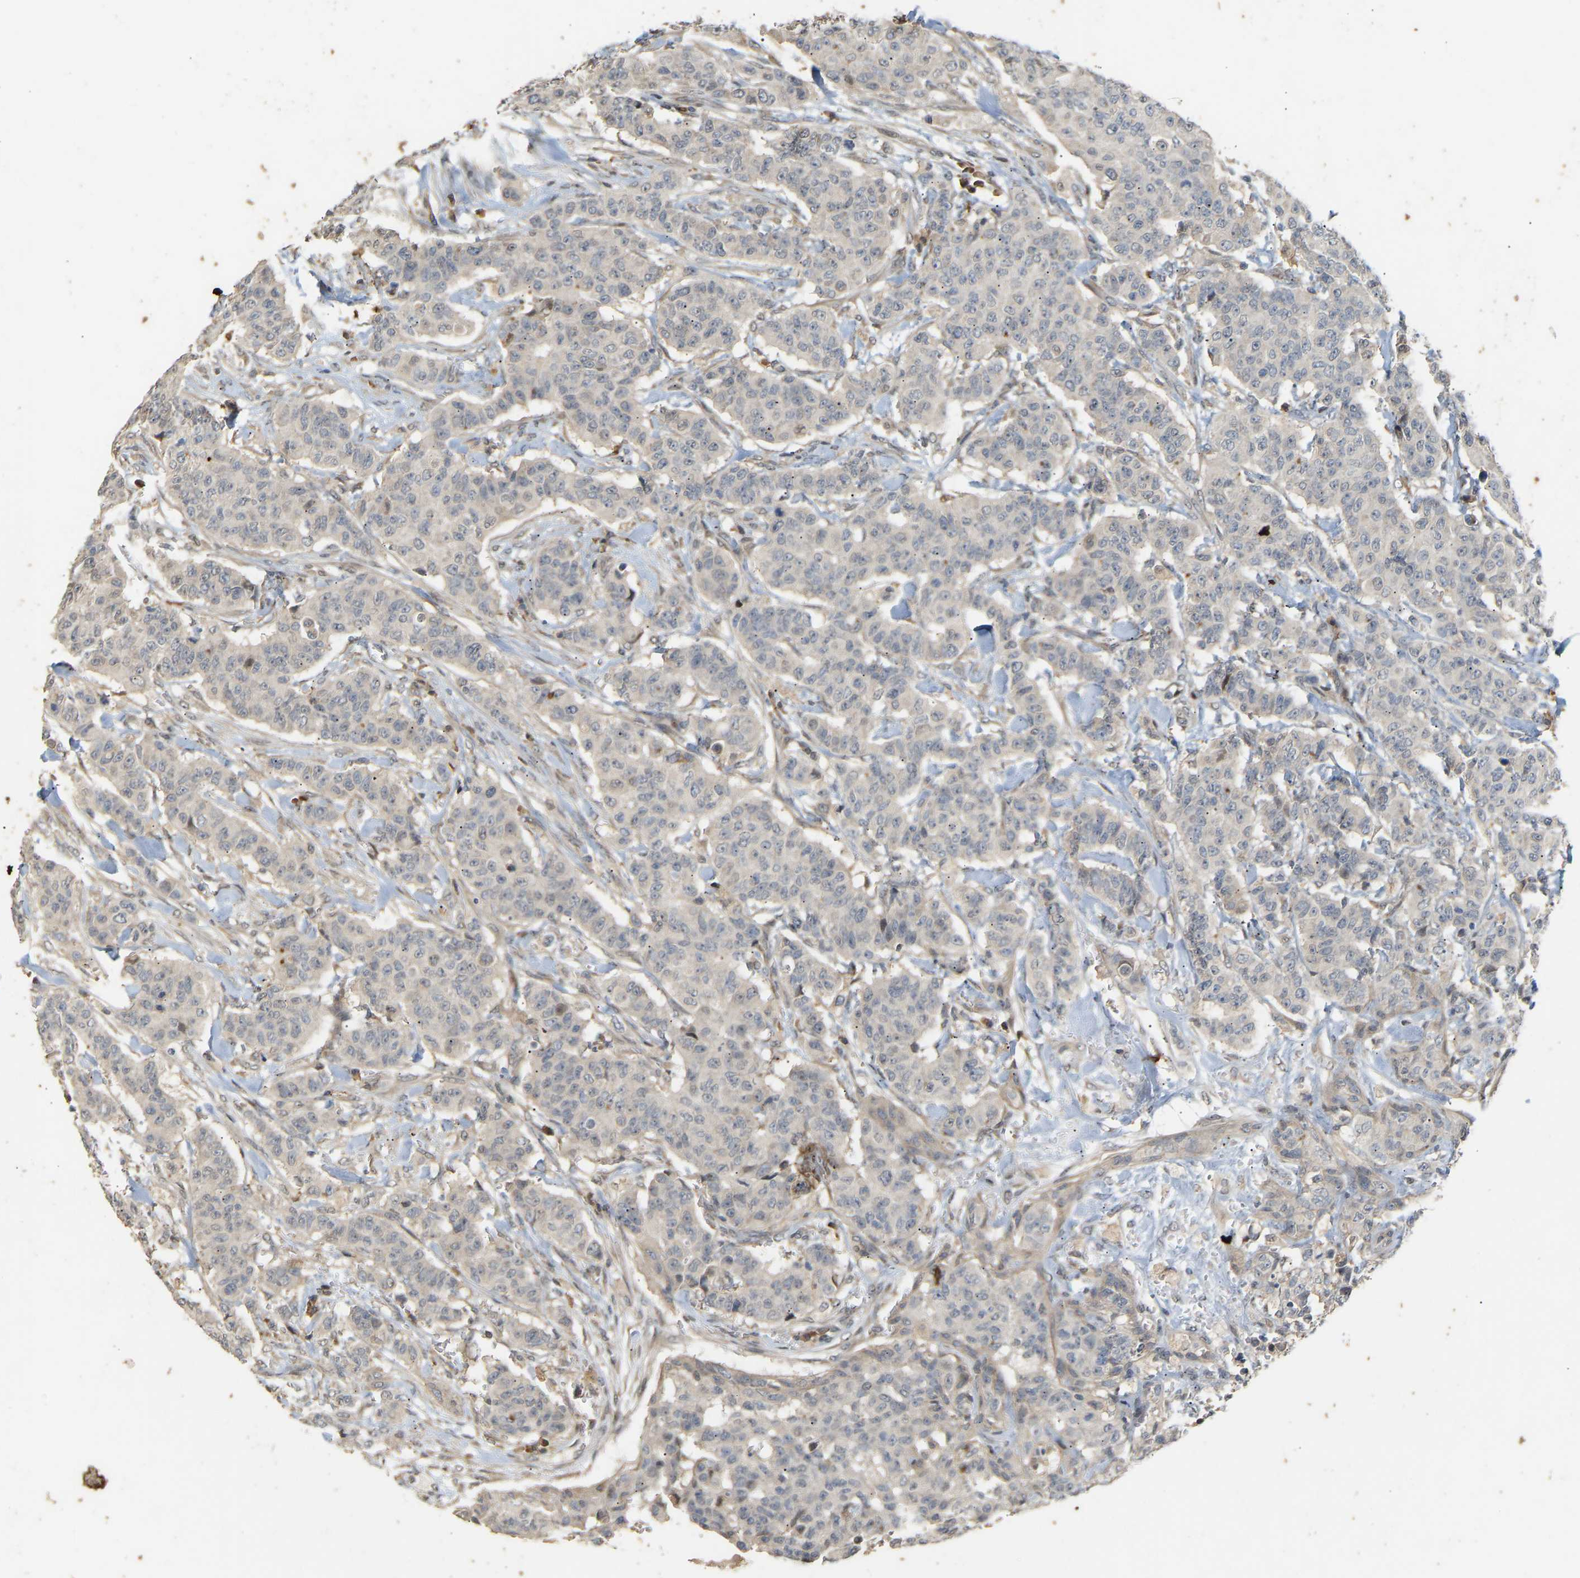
{"staining": {"intensity": "negative", "quantity": "none", "location": "none"}, "tissue": "breast cancer", "cell_type": "Tumor cells", "image_type": "cancer", "snomed": [{"axis": "morphology", "description": "Normal tissue, NOS"}, {"axis": "morphology", "description": "Duct carcinoma"}, {"axis": "topography", "description": "Breast"}], "caption": "Protein analysis of breast cancer (intraductal carcinoma) exhibits no significant expression in tumor cells.", "gene": "PTPN4", "patient": {"sex": "female", "age": 40}}